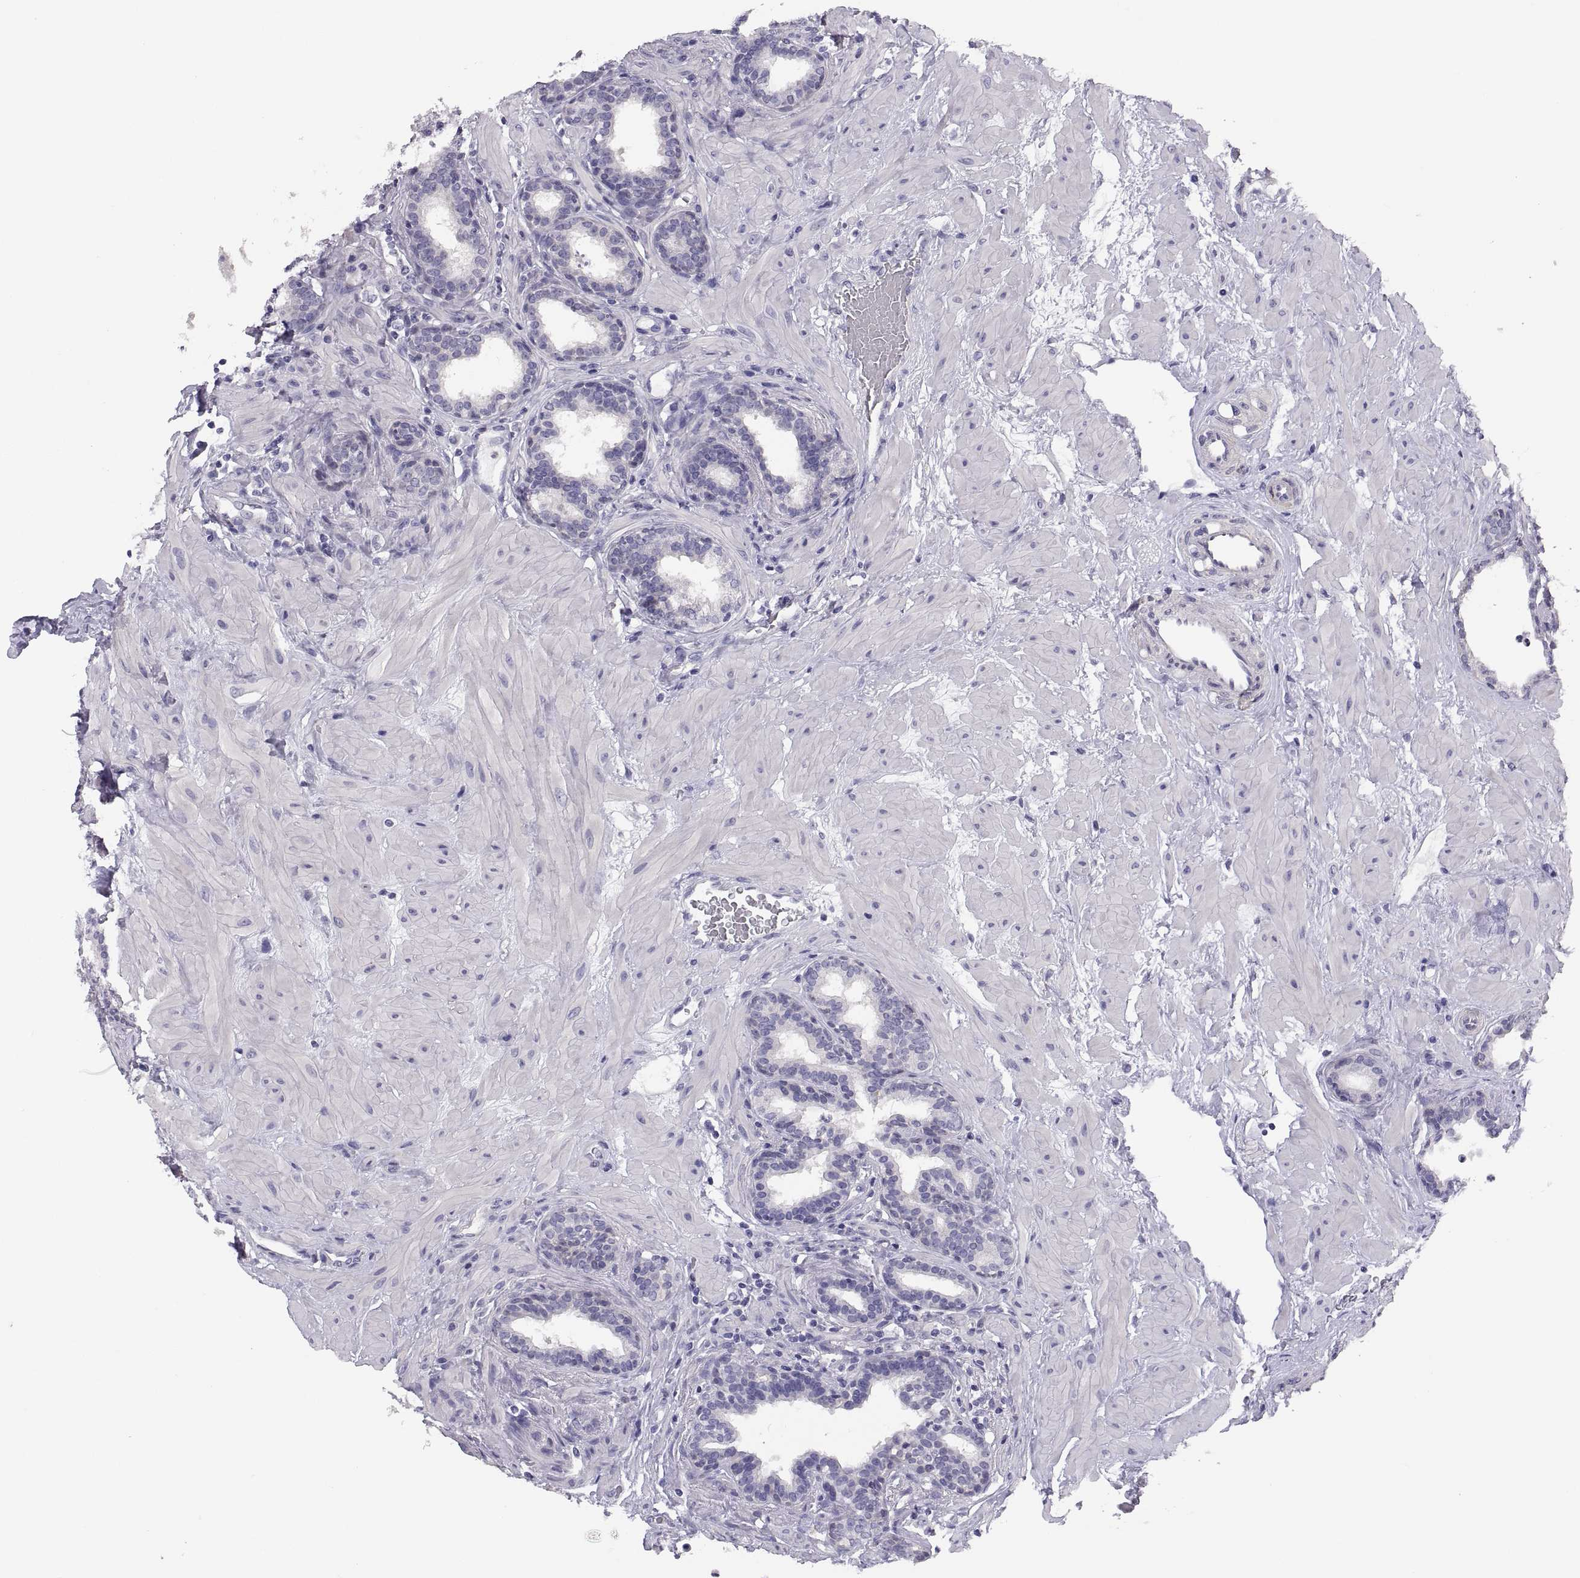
{"staining": {"intensity": "negative", "quantity": "none", "location": "none"}, "tissue": "prostate", "cell_type": "Glandular cells", "image_type": "normal", "snomed": [{"axis": "morphology", "description": "Normal tissue, NOS"}, {"axis": "topography", "description": "Prostate"}], "caption": "Image shows no significant protein positivity in glandular cells of benign prostate.", "gene": "STRC", "patient": {"sex": "male", "age": 37}}